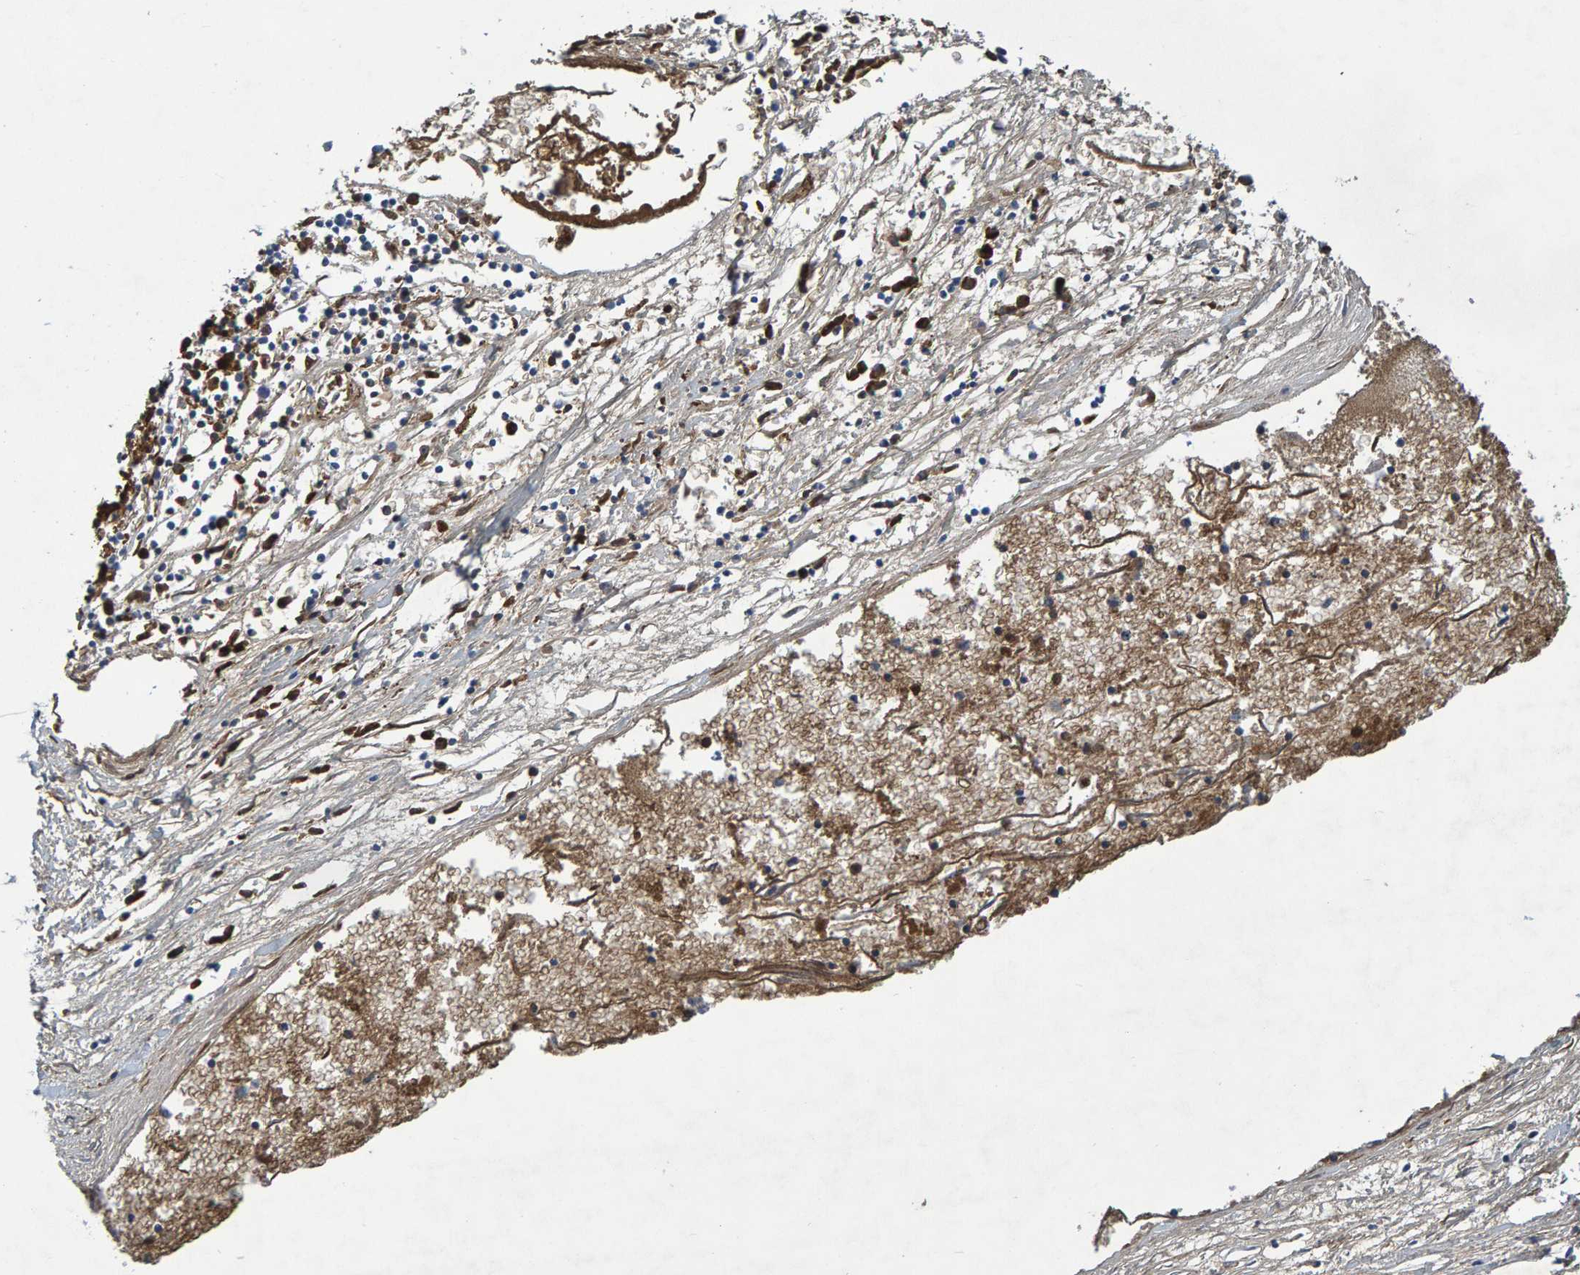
{"staining": {"intensity": "strong", "quantity": ">75%", "location": "cytoplasmic/membranous,nuclear"}, "tissue": "liver cancer", "cell_type": "Tumor cells", "image_type": "cancer", "snomed": [{"axis": "morphology", "description": "Carcinoma, Hepatocellular, NOS"}, {"axis": "topography", "description": "Liver"}], "caption": "Immunohistochemistry histopathology image of neoplastic tissue: liver cancer stained using immunohistochemistry demonstrates high levels of strong protein expression localized specifically in the cytoplasmic/membranous and nuclear of tumor cells, appearing as a cytoplasmic/membranous and nuclear brown color.", "gene": "ALAD", "patient": {"sex": "male", "age": 72}}